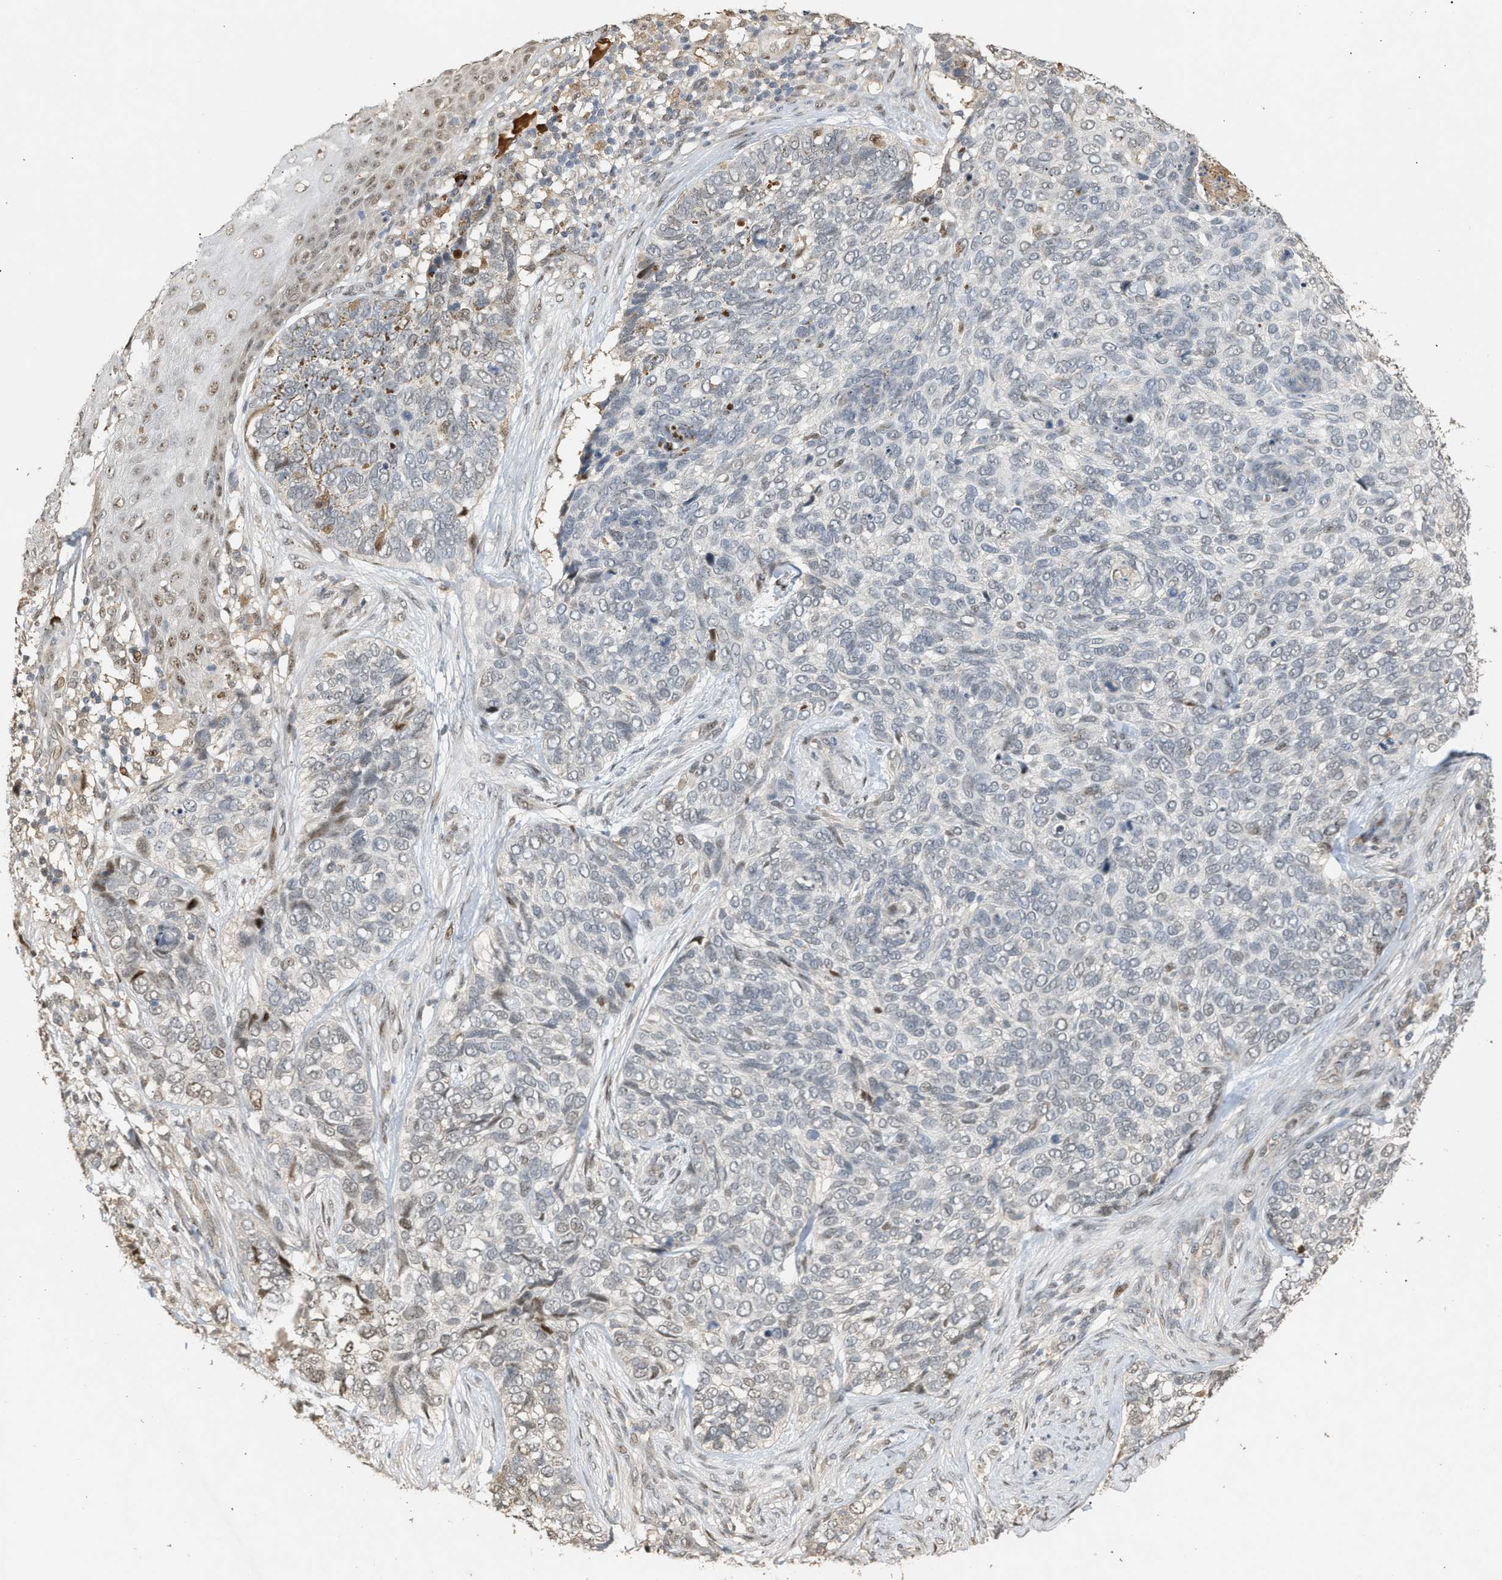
{"staining": {"intensity": "negative", "quantity": "none", "location": "none"}, "tissue": "skin cancer", "cell_type": "Tumor cells", "image_type": "cancer", "snomed": [{"axis": "morphology", "description": "Basal cell carcinoma"}, {"axis": "topography", "description": "Skin"}], "caption": "An image of skin basal cell carcinoma stained for a protein exhibits no brown staining in tumor cells.", "gene": "ZFAND5", "patient": {"sex": "female", "age": 64}}